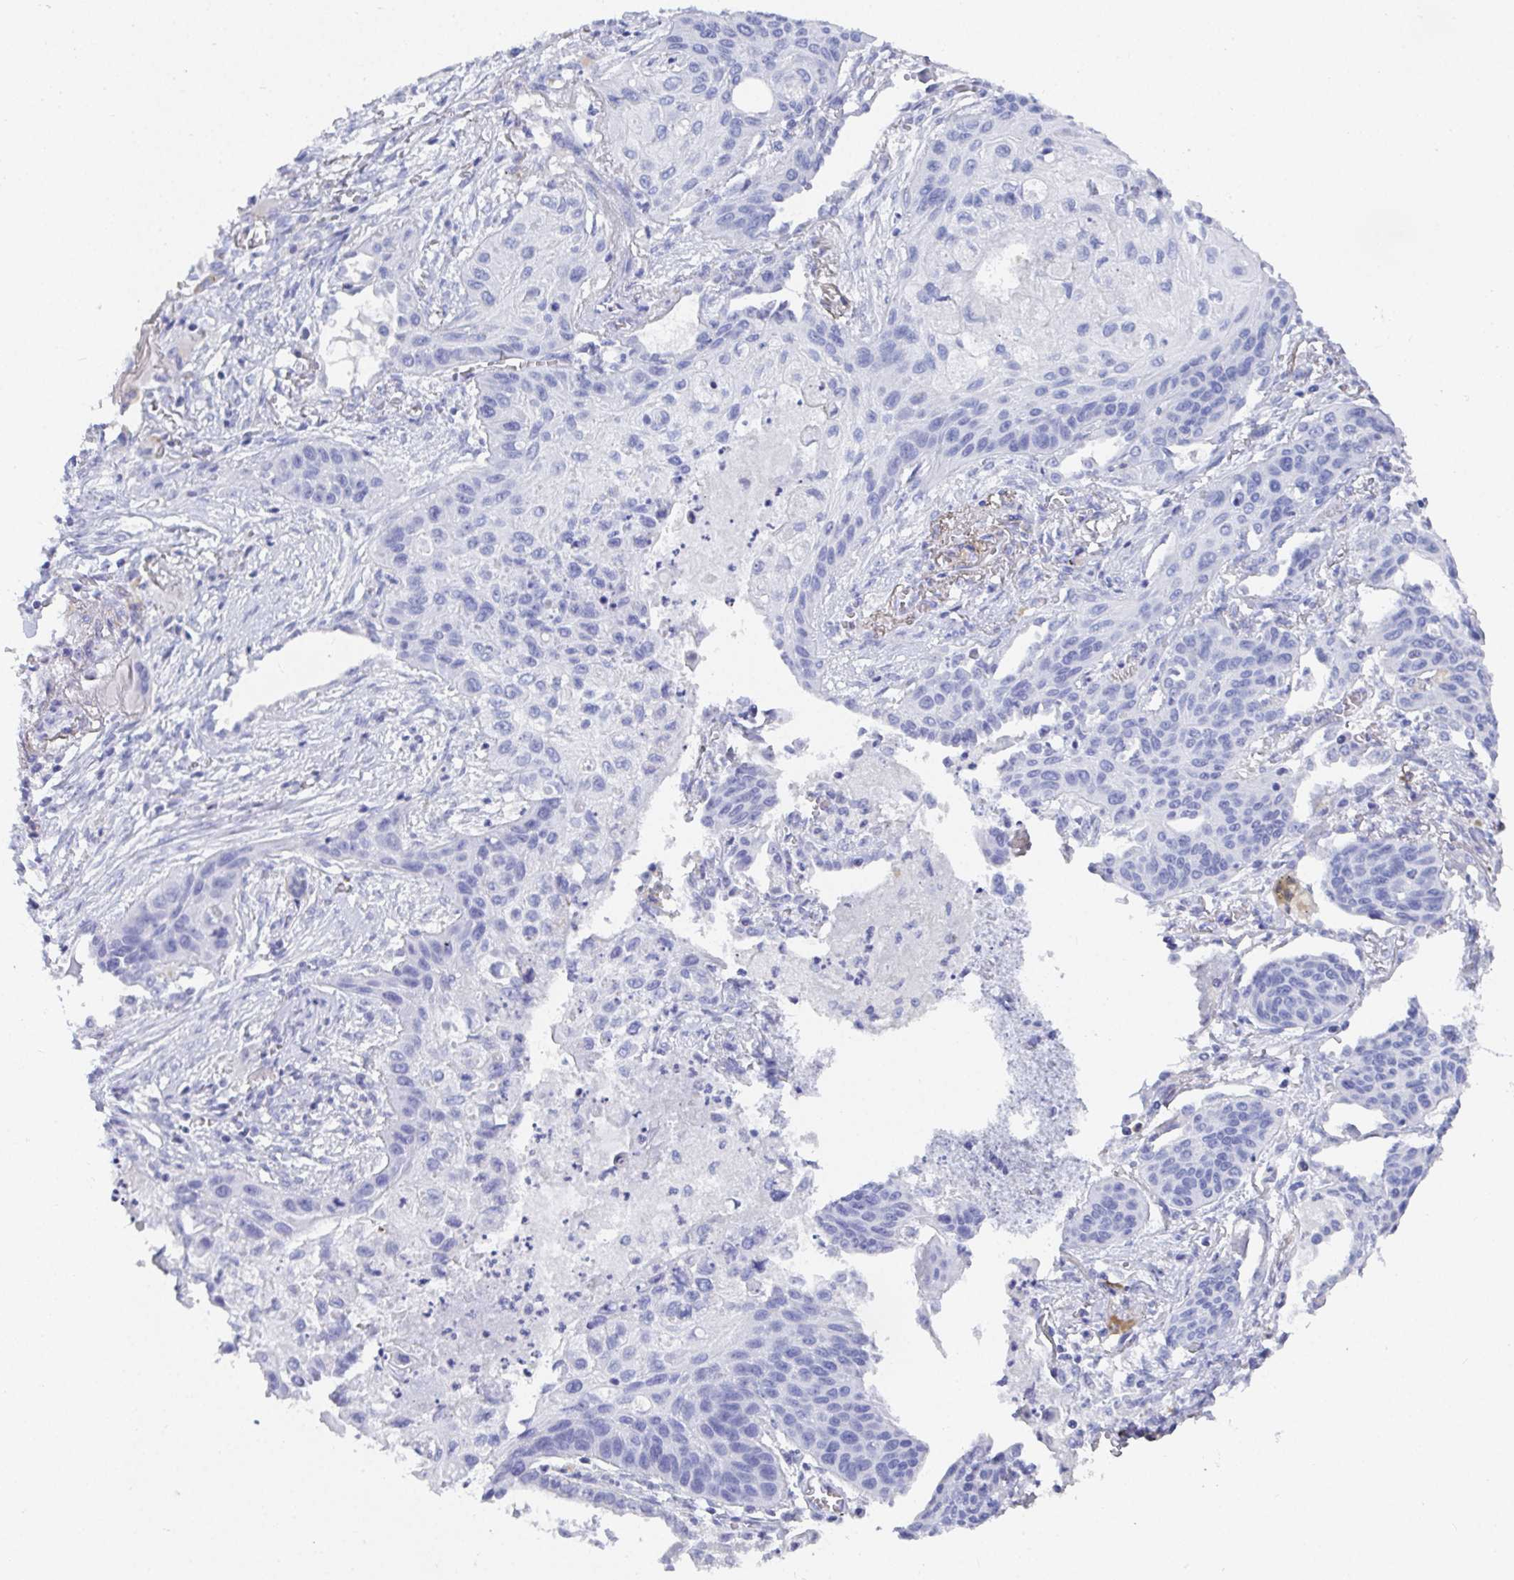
{"staining": {"intensity": "negative", "quantity": "none", "location": "none"}, "tissue": "lung cancer", "cell_type": "Tumor cells", "image_type": "cancer", "snomed": [{"axis": "morphology", "description": "Squamous cell carcinoma, NOS"}, {"axis": "topography", "description": "Lung"}], "caption": "Tumor cells show no significant staining in squamous cell carcinoma (lung).", "gene": "GRIA1", "patient": {"sex": "male", "age": 71}}